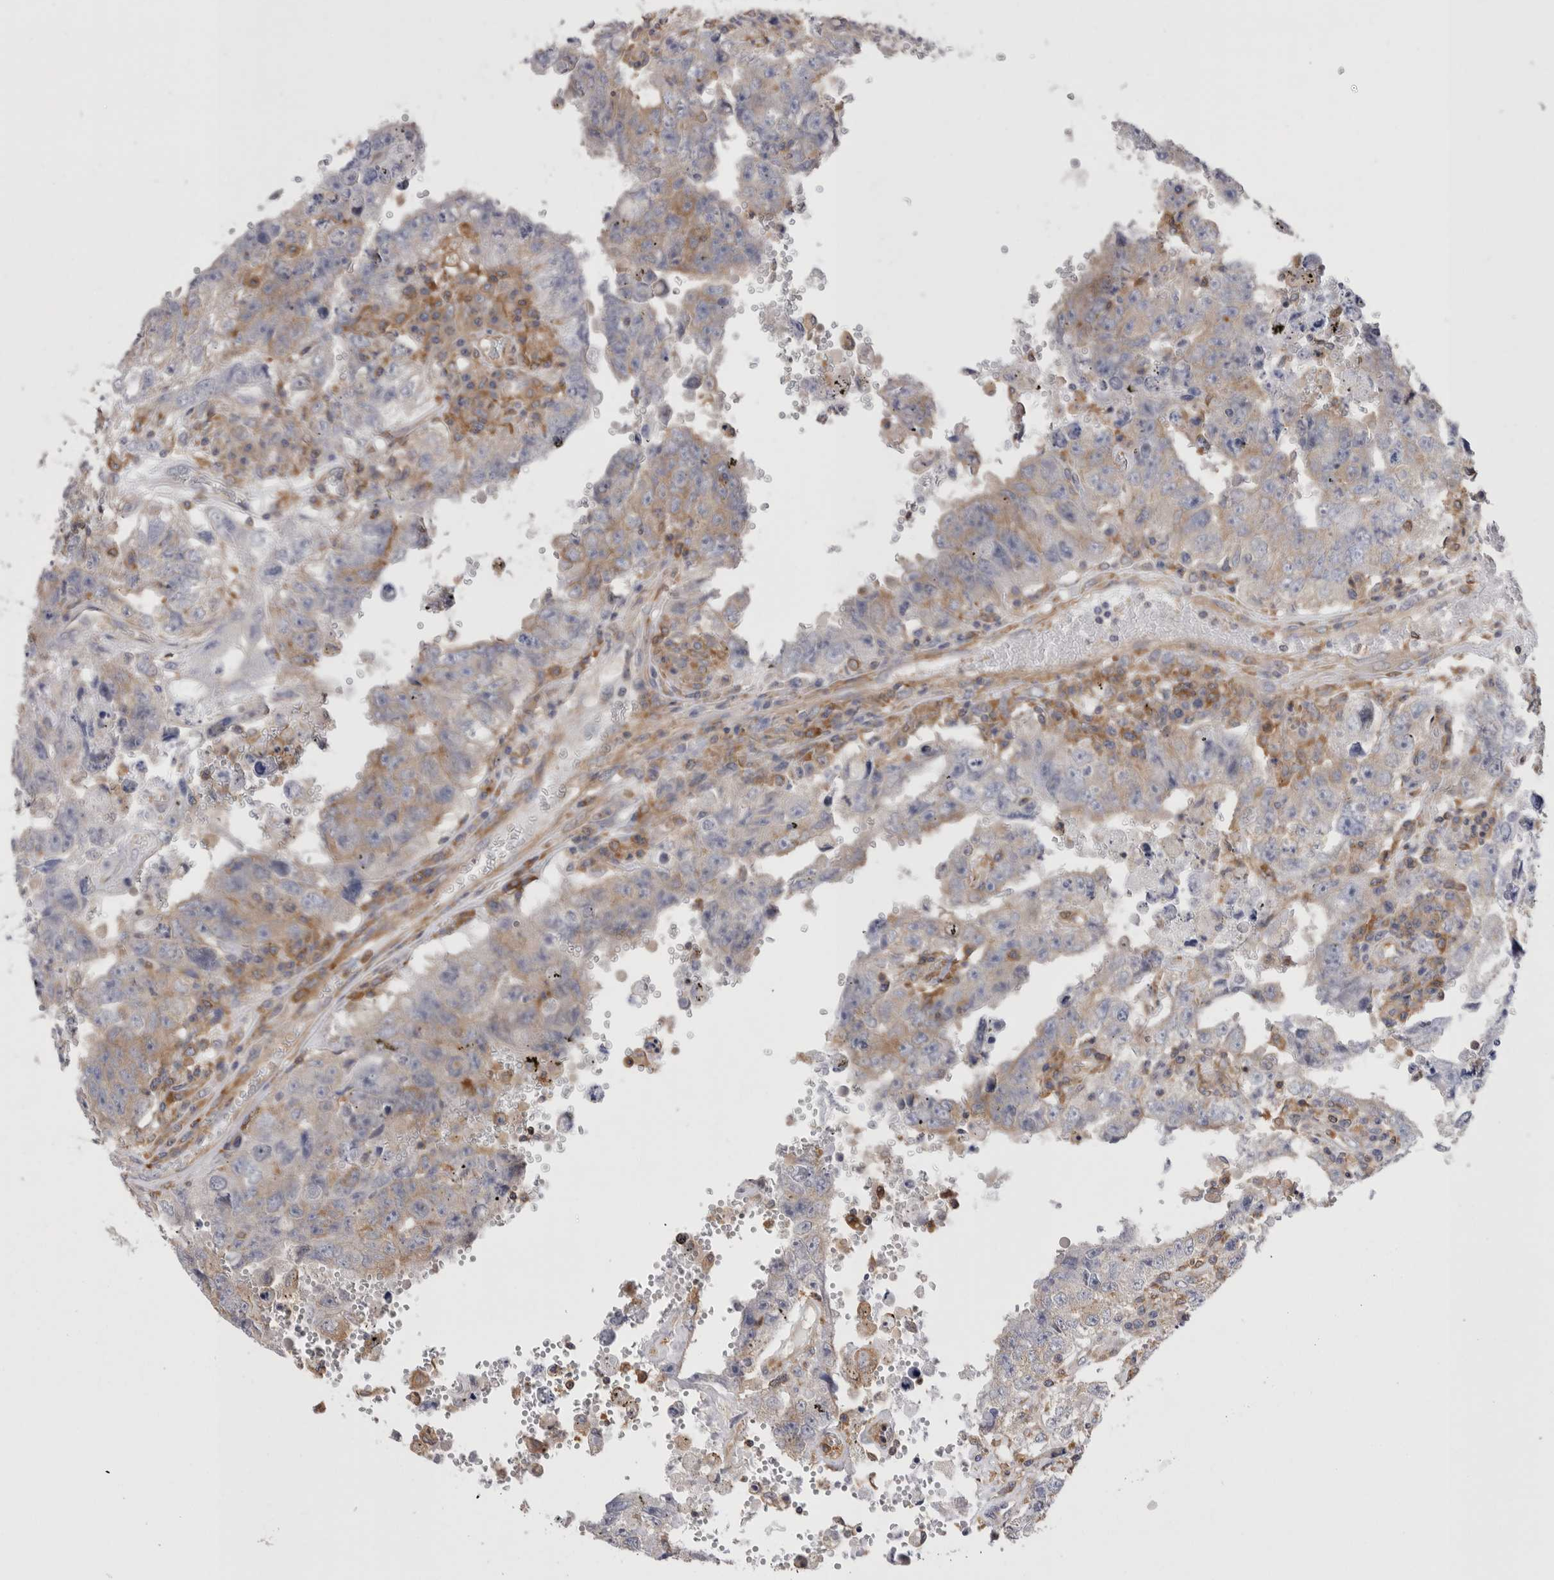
{"staining": {"intensity": "weak", "quantity": "25%-75%", "location": "cytoplasmic/membranous"}, "tissue": "testis cancer", "cell_type": "Tumor cells", "image_type": "cancer", "snomed": [{"axis": "morphology", "description": "Carcinoma, Embryonal, NOS"}, {"axis": "topography", "description": "Testis"}], "caption": "Testis cancer (embryonal carcinoma) was stained to show a protein in brown. There is low levels of weak cytoplasmic/membranous expression in about 25%-75% of tumor cells.", "gene": "RAB11FIP1", "patient": {"sex": "male", "age": 26}}